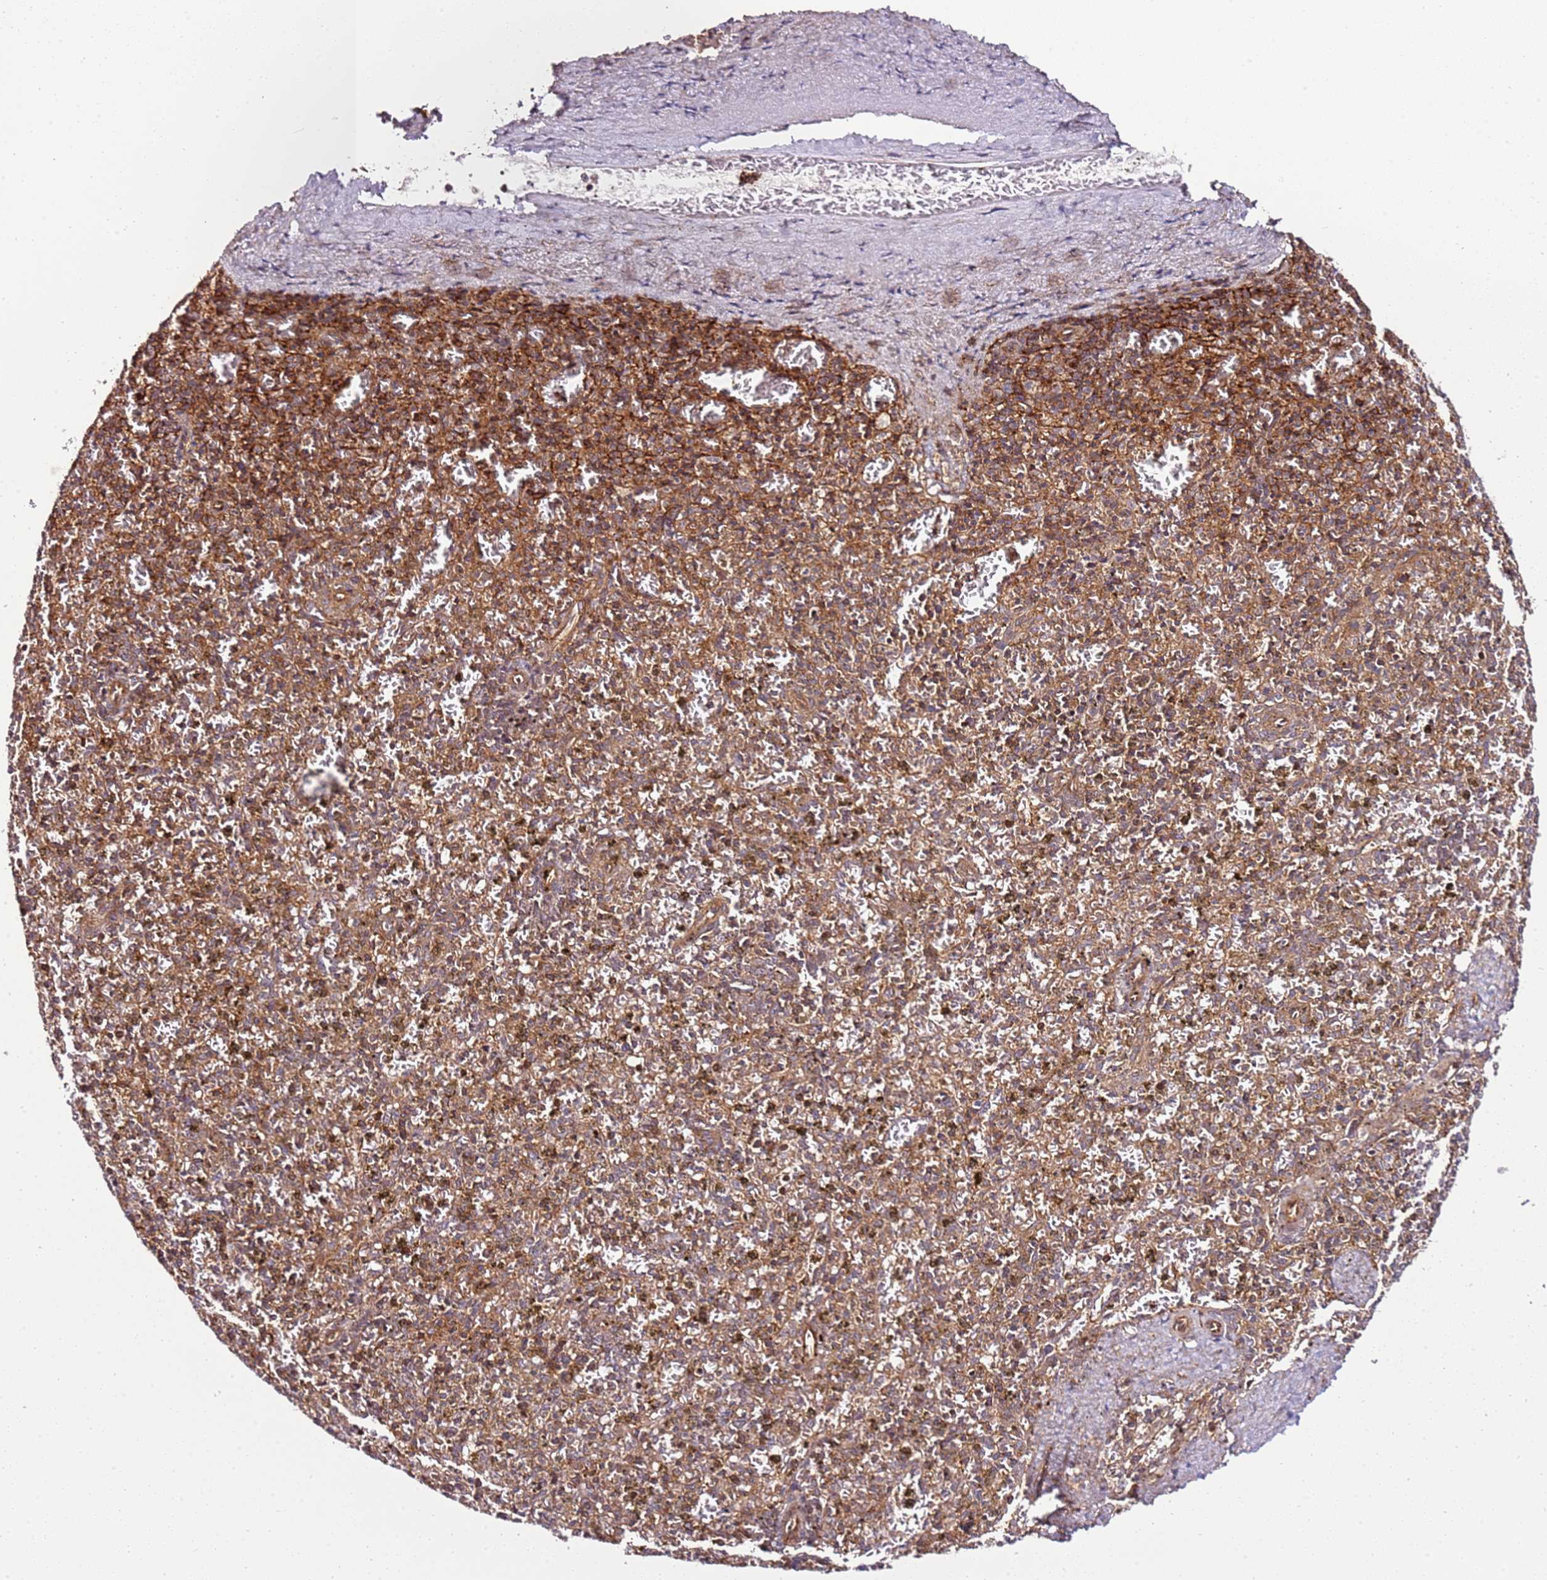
{"staining": {"intensity": "weak", "quantity": "<25%", "location": "cytoplasmic/membranous"}, "tissue": "spleen", "cell_type": "Cells in red pulp", "image_type": "normal", "snomed": [{"axis": "morphology", "description": "Normal tissue, NOS"}, {"axis": "topography", "description": "Spleen"}], "caption": "Immunohistochemical staining of normal spleen demonstrates no significant expression in cells in red pulp. The staining is performed using DAB (3,3'-diaminobenzidine) brown chromogen with nuclei counter-stained in using hematoxylin.", "gene": "CCNYL1", "patient": {"sex": "male", "age": 72}}